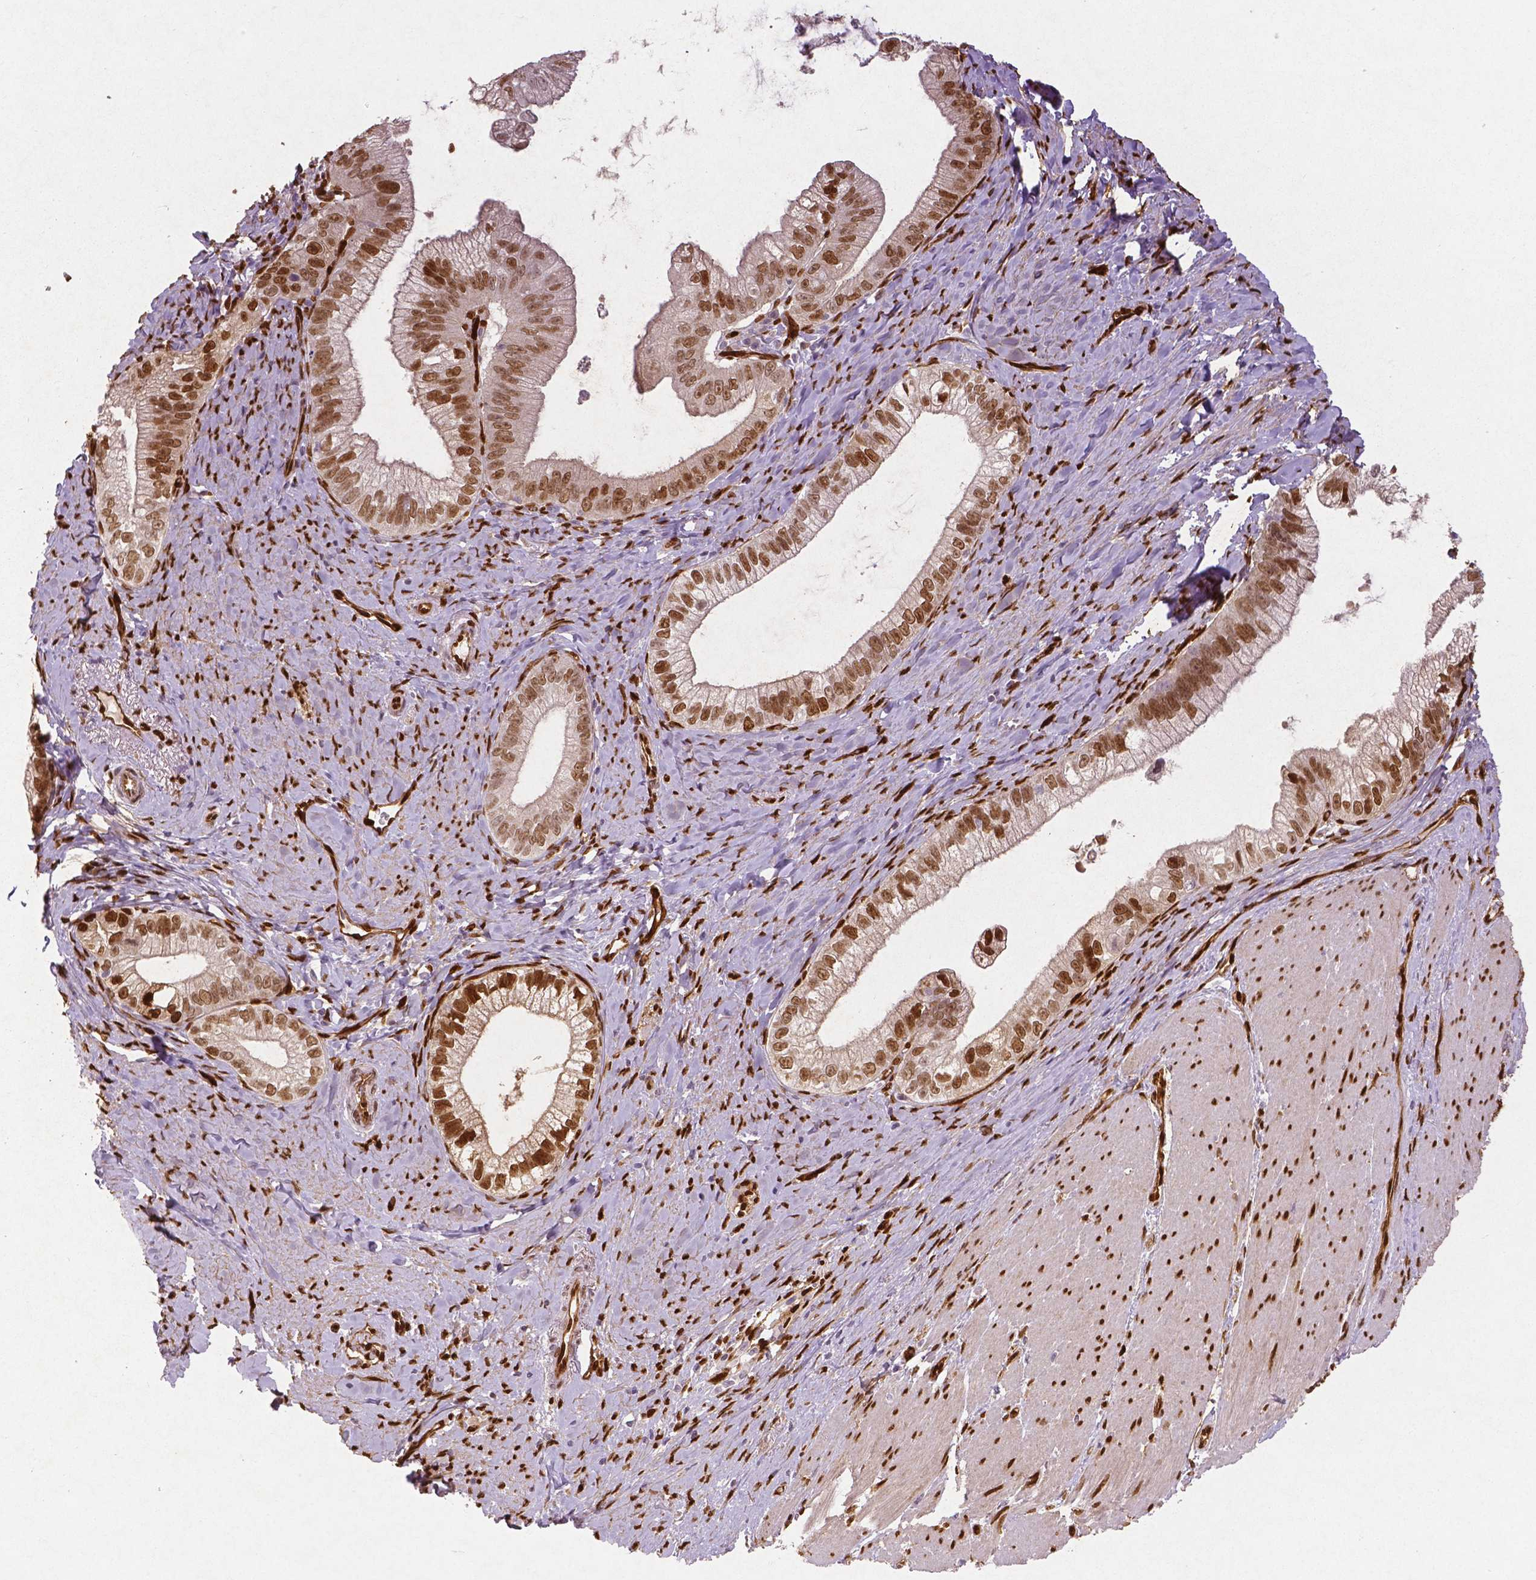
{"staining": {"intensity": "negative", "quantity": "none", "location": "none"}, "tissue": "pancreatic cancer", "cell_type": "Tumor cells", "image_type": "cancer", "snomed": [{"axis": "morphology", "description": "Adenocarcinoma, NOS"}, {"axis": "topography", "description": "Pancreas"}], "caption": "The photomicrograph reveals no staining of tumor cells in adenocarcinoma (pancreatic).", "gene": "WWTR1", "patient": {"sex": "male", "age": 70}}